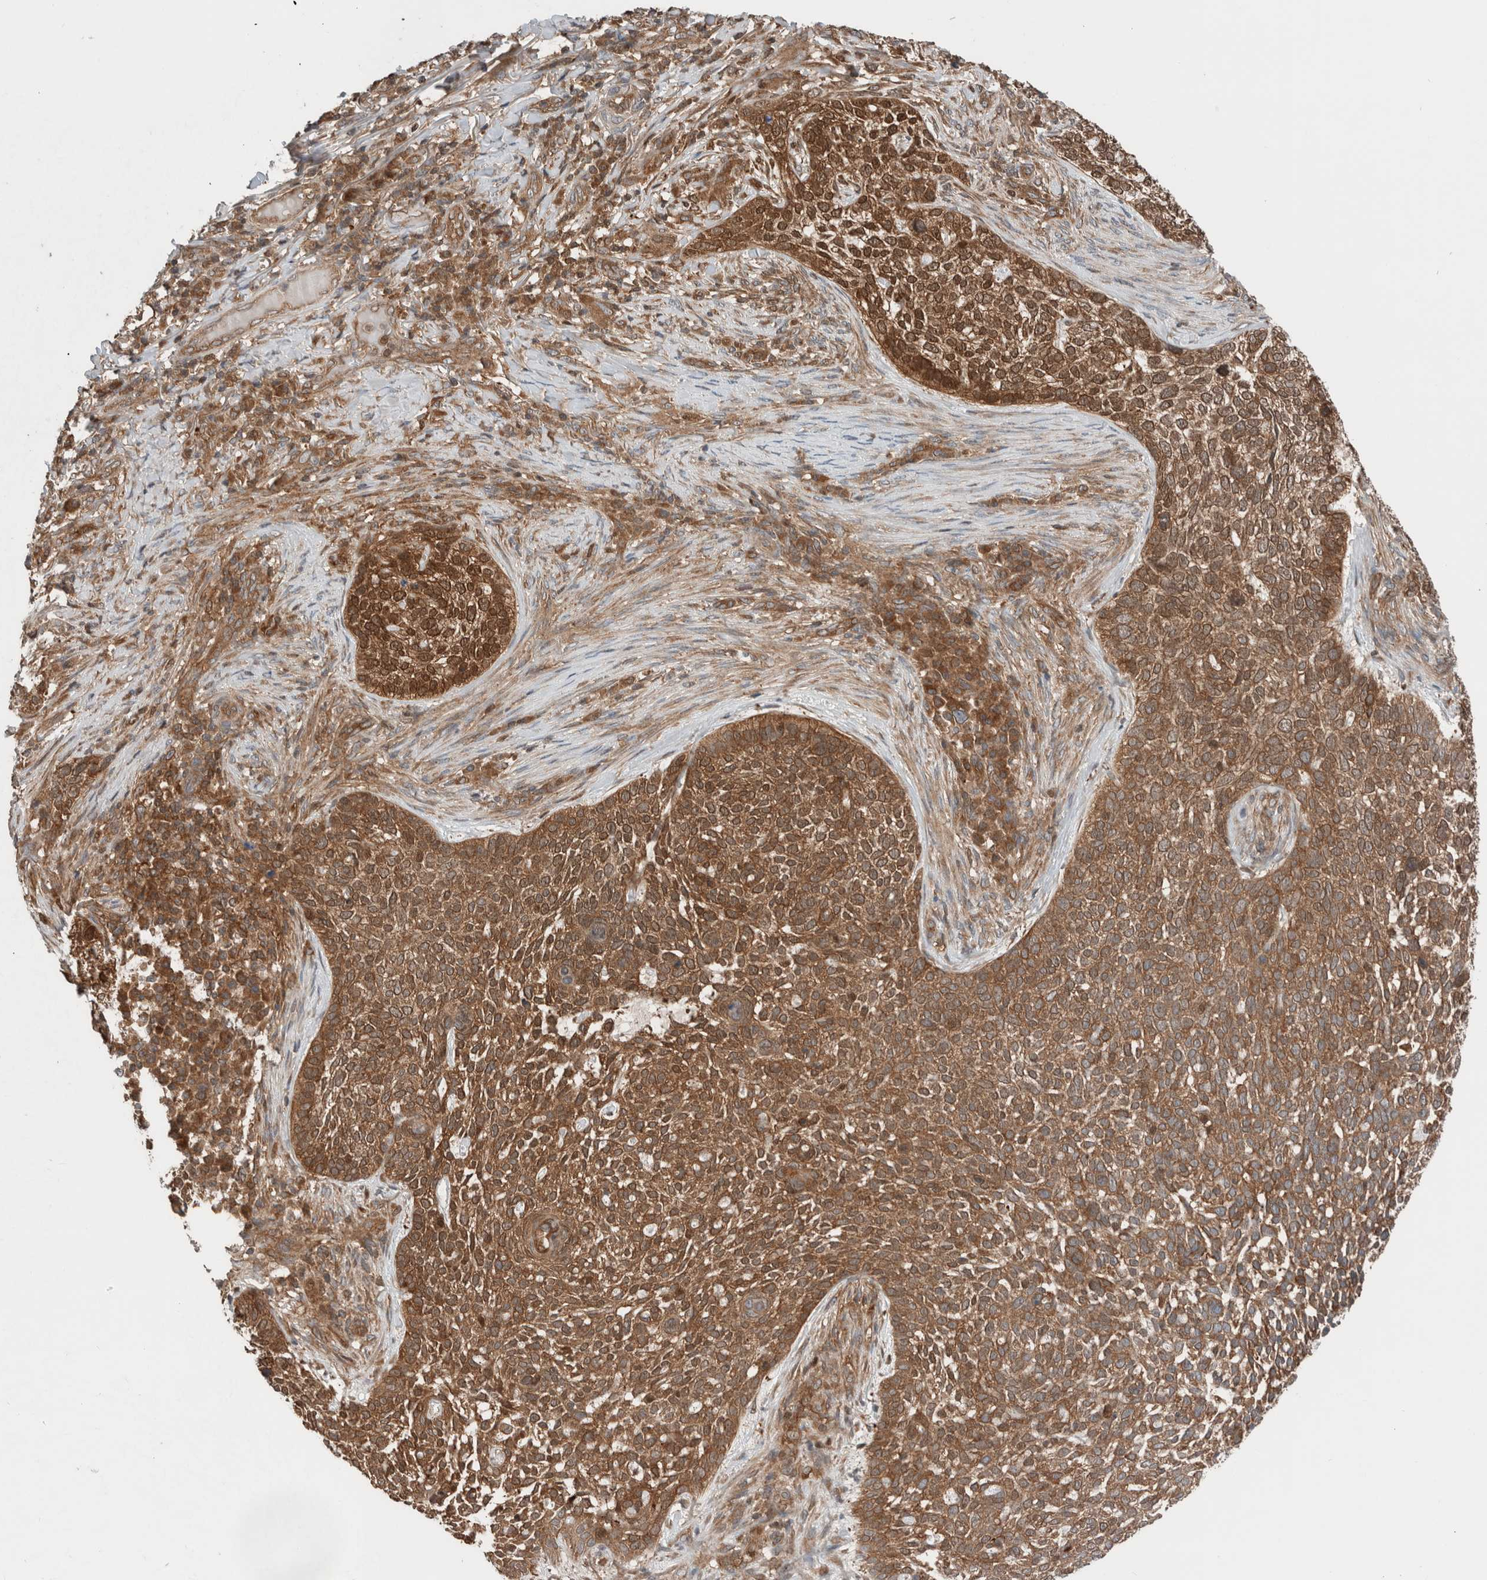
{"staining": {"intensity": "moderate", "quantity": ">75%", "location": "cytoplasmic/membranous"}, "tissue": "skin cancer", "cell_type": "Tumor cells", "image_type": "cancer", "snomed": [{"axis": "morphology", "description": "Basal cell carcinoma"}, {"axis": "topography", "description": "Skin"}], "caption": "This photomicrograph reveals skin cancer (basal cell carcinoma) stained with immunohistochemistry (IHC) to label a protein in brown. The cytoplasmic/membranous of tumor cells show moderate positivity for the protein. Nuclei are counter-stained blue.", "gene": "XPNPEP1", "patient": {"sex": "female", "age": 64}}